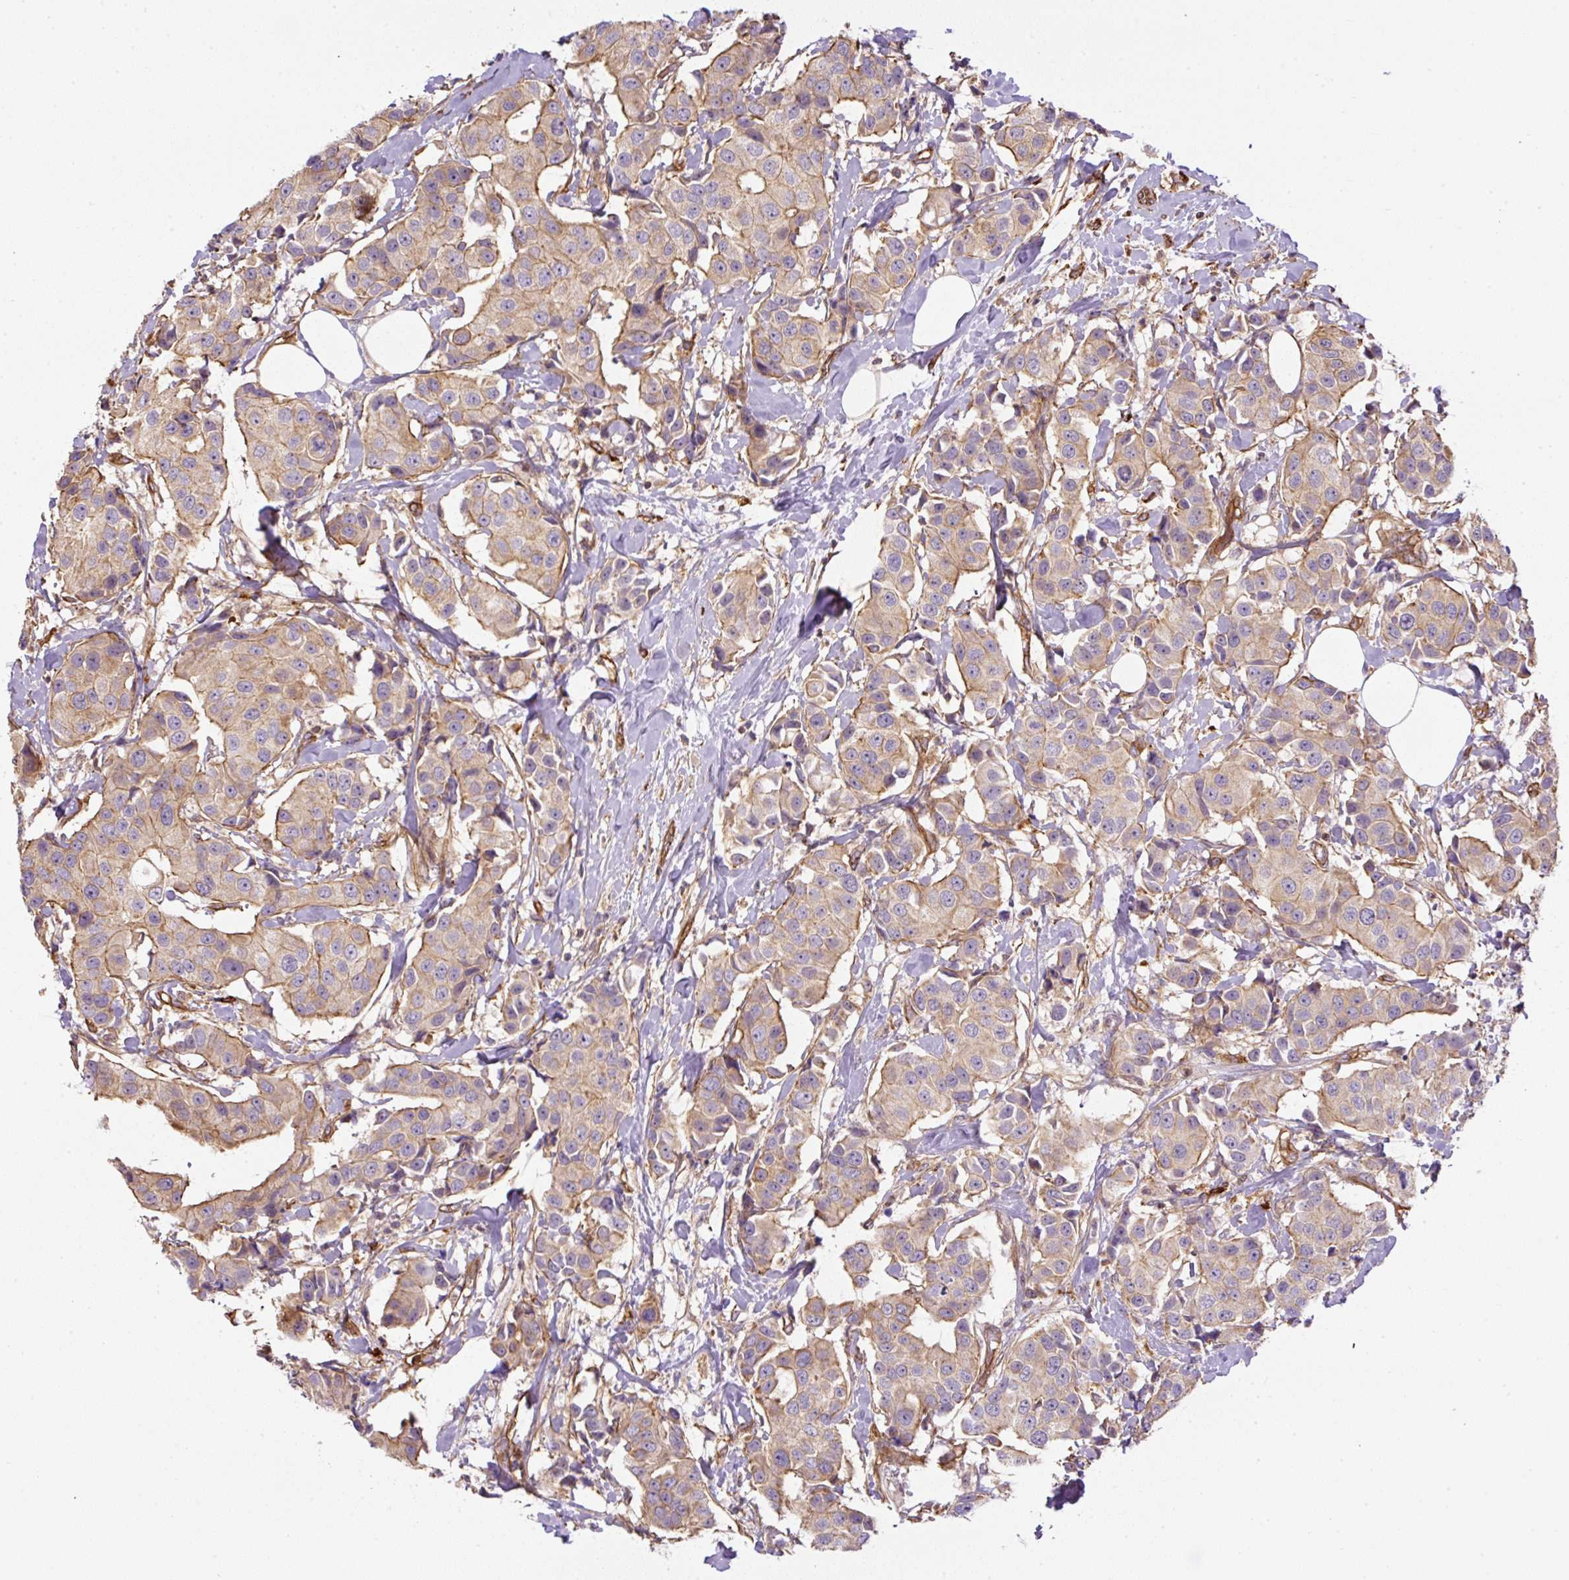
{"staining": {"intensity": "moderate", "quantity": ">75%", "location": "cytoplasmic/membranous"}, "tissue": "breast cancer", "cell_type": "Tumor cells", "image_type": "cancer", "snomed": [{"axis": "morphology", "description": "Normal tissue, NOS"}, {"axis": "morphology", "description": "Duct carcinoma"}, {"axis": "topography", "description": "Breast"}], "caption": "This is a histology image of IHC staining of breast cancer, which shows moderate expression in the cytoplasmic/membranous of tumor cells.", "gene": "B3GALT5", "patient": {"sex": "female", "age": 39}}